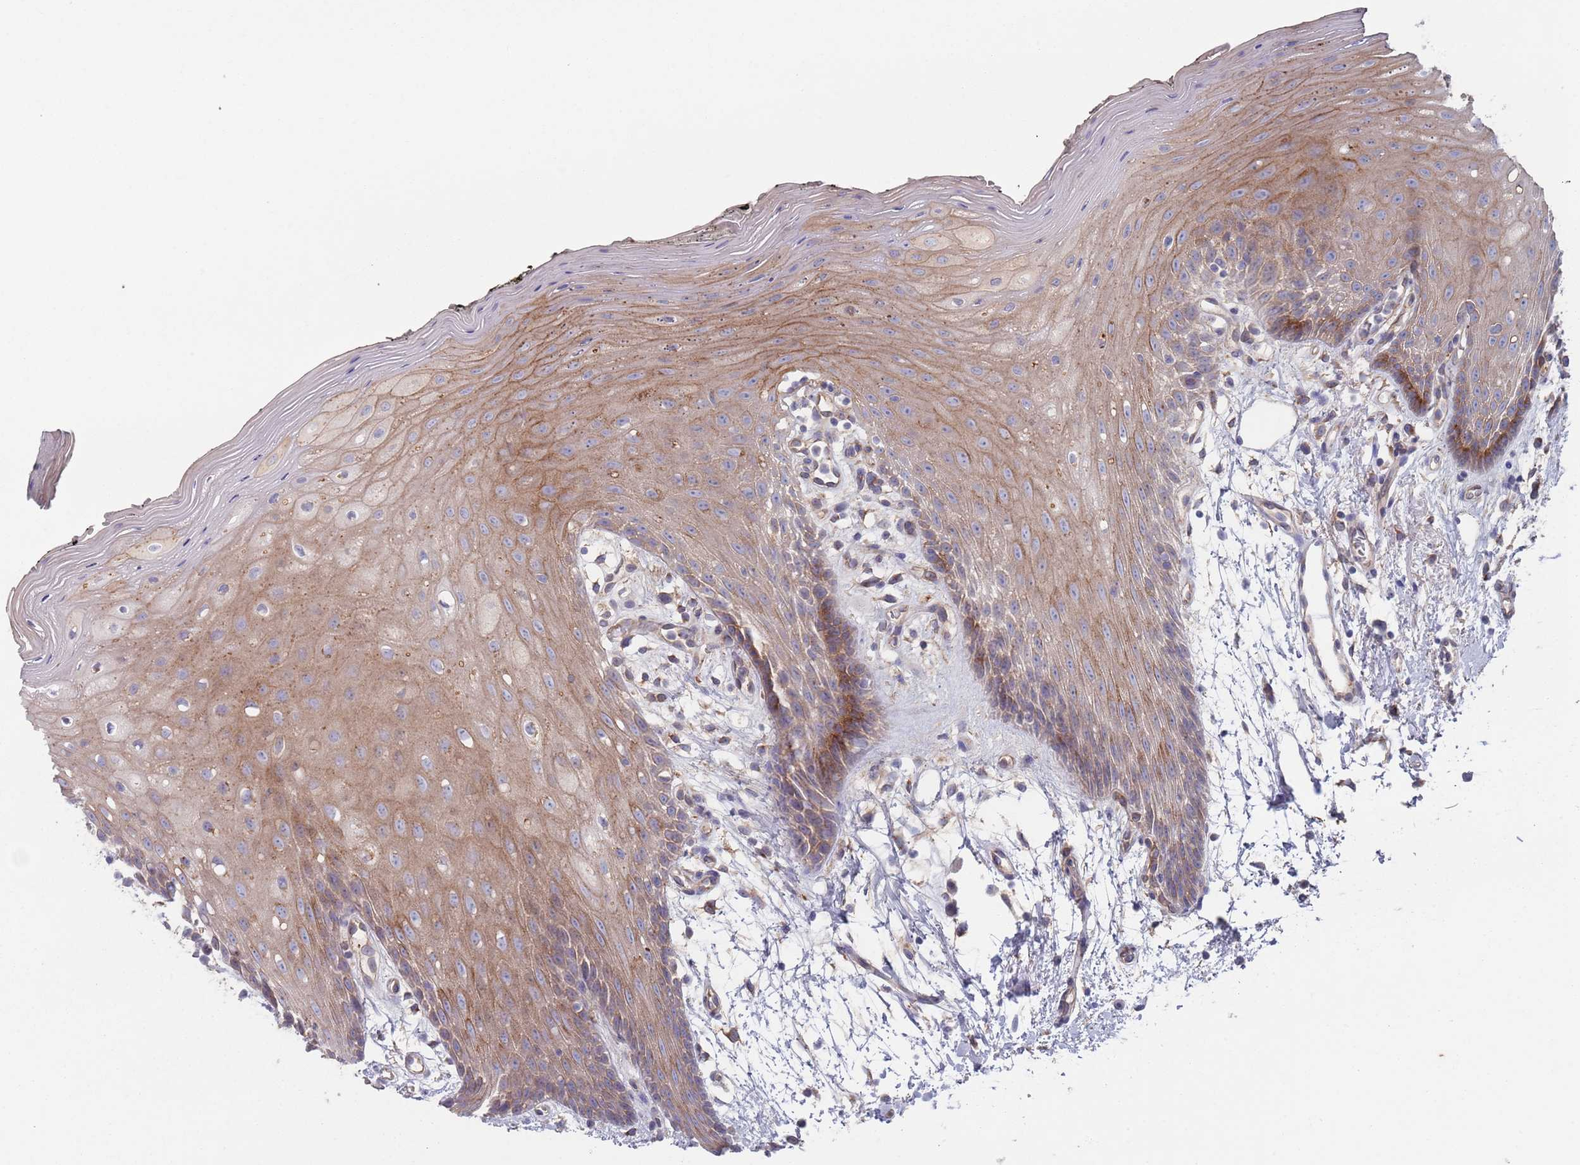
{"staining": {"intensity": "moderate", "quantity": ">75%", "location": "cytoplasmic/membranous"}, "tissue": "oral mucosa", "cell_type": "Squamous epithelial cells", "image_type": "normal", "snomed": [{"axis": "morphology", "description": "Normal tissue, NOS"}, {"axis": "topography", "description": "Oral tissue"}, {"axis": "topography", "description": "Tounge, NOS"}], "caption": "IHC histopathology image of benign oral mucosa stained for a protein (brown), which exhibits medium levels of moderate cytoplasmic/membranous expression in approximately >75% of squamous epithelial cells.", "gene": "APPL2", "patient": {"sex": "female", "age": 59}}